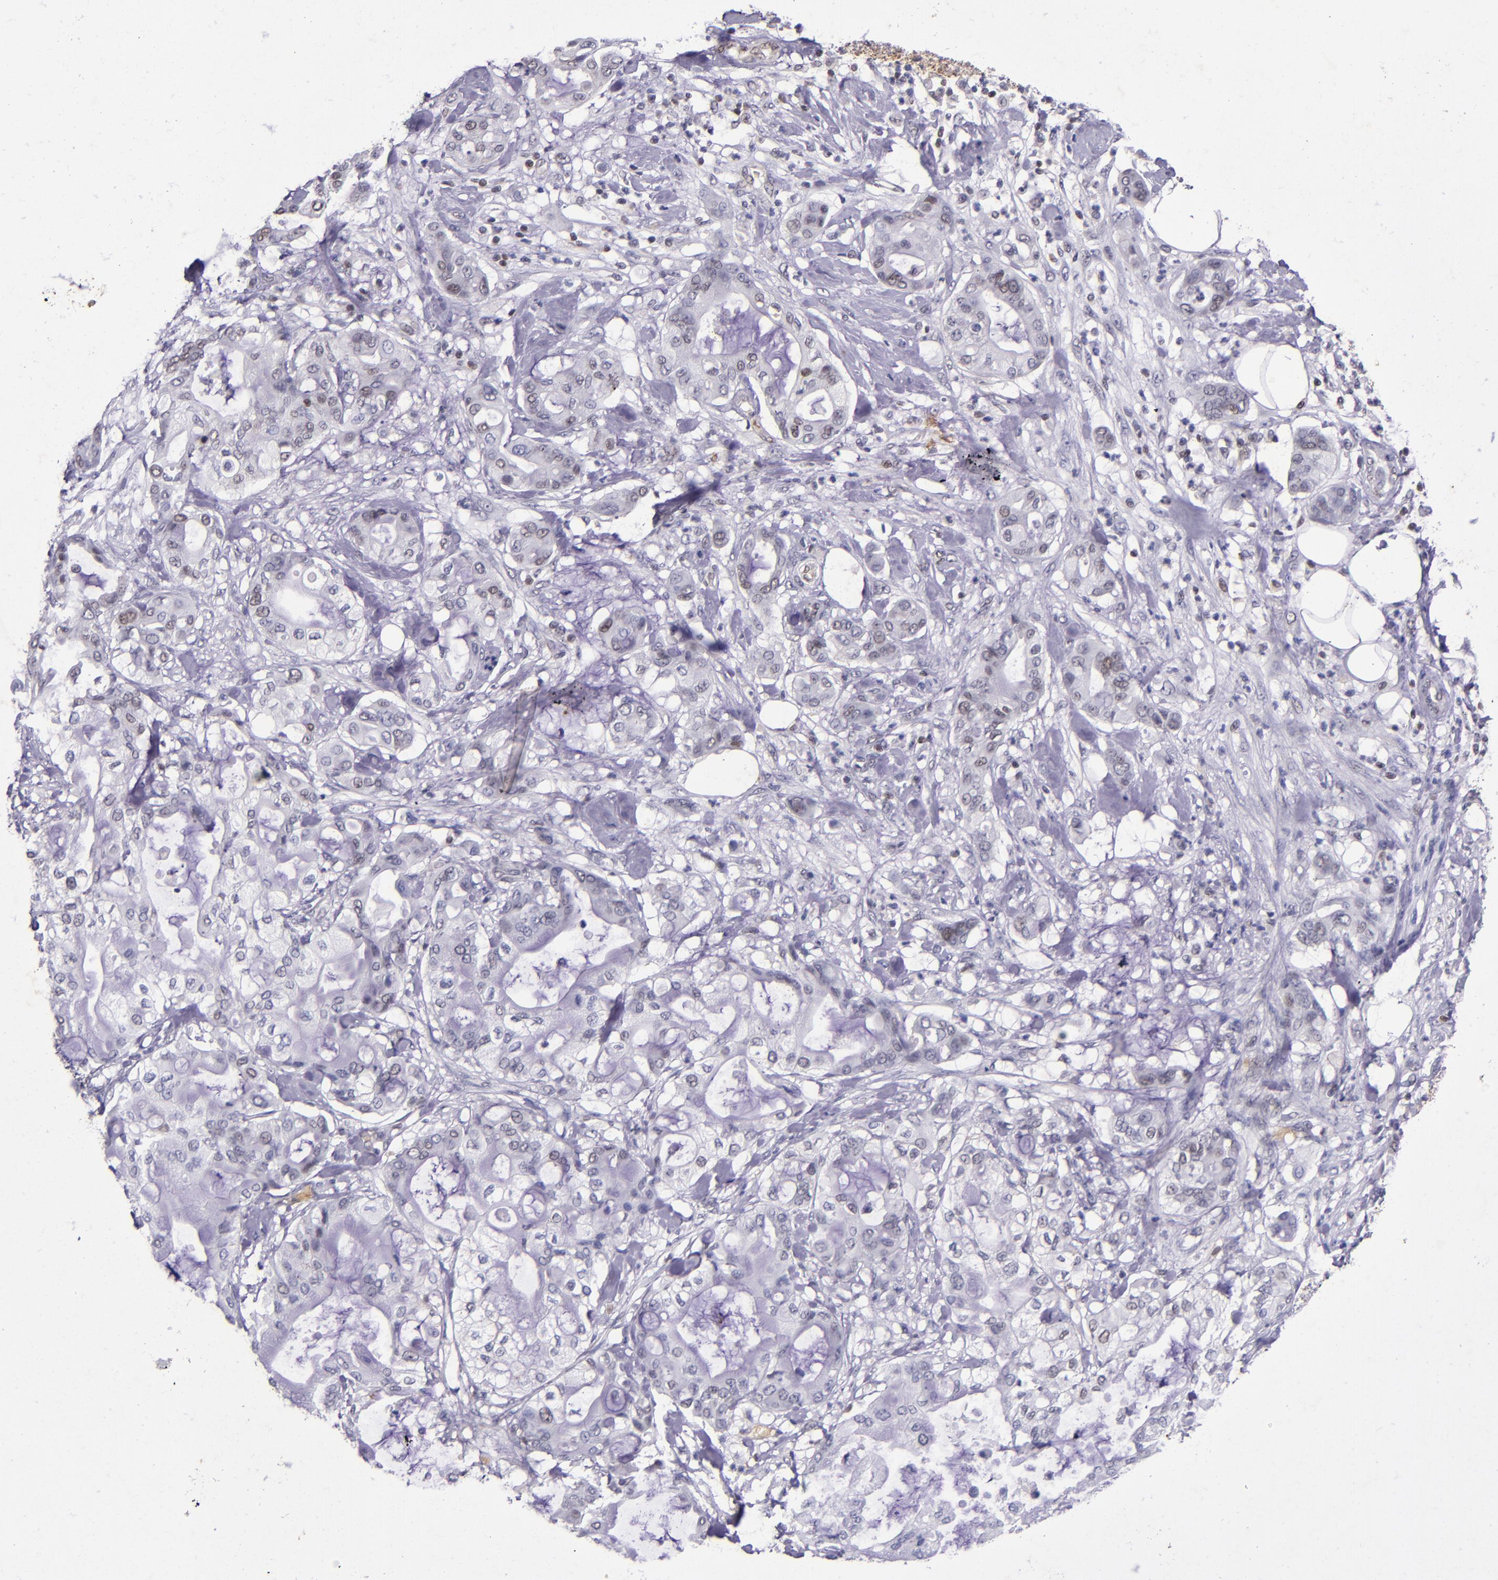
{"staining": {"intensity": "negative", "quantity": "none", "location": "none"}, "tissue": "pancreatic cancer", "cell_type": "Tumor cells", "image_type": "cancer", "snomed": [{"axis": "morphology", "description": "Adenocarcinoma, NOS"}, {"axis": "morphology", "description": "Adenocarcinoma, metastatic, NOS"}, {"axis": "topography", "description": "Lymph node"}, {"axis": "topography", "description": "Pancreas"}, {"axis": "topography", "description": "Duodenum"}], "caption": "Micrograph shows no significant protein expression in tumor cells of adenocarcinoma (pancreatic).", "gene": "MGMT", "patient": {"sex": "female", "age": 64}}